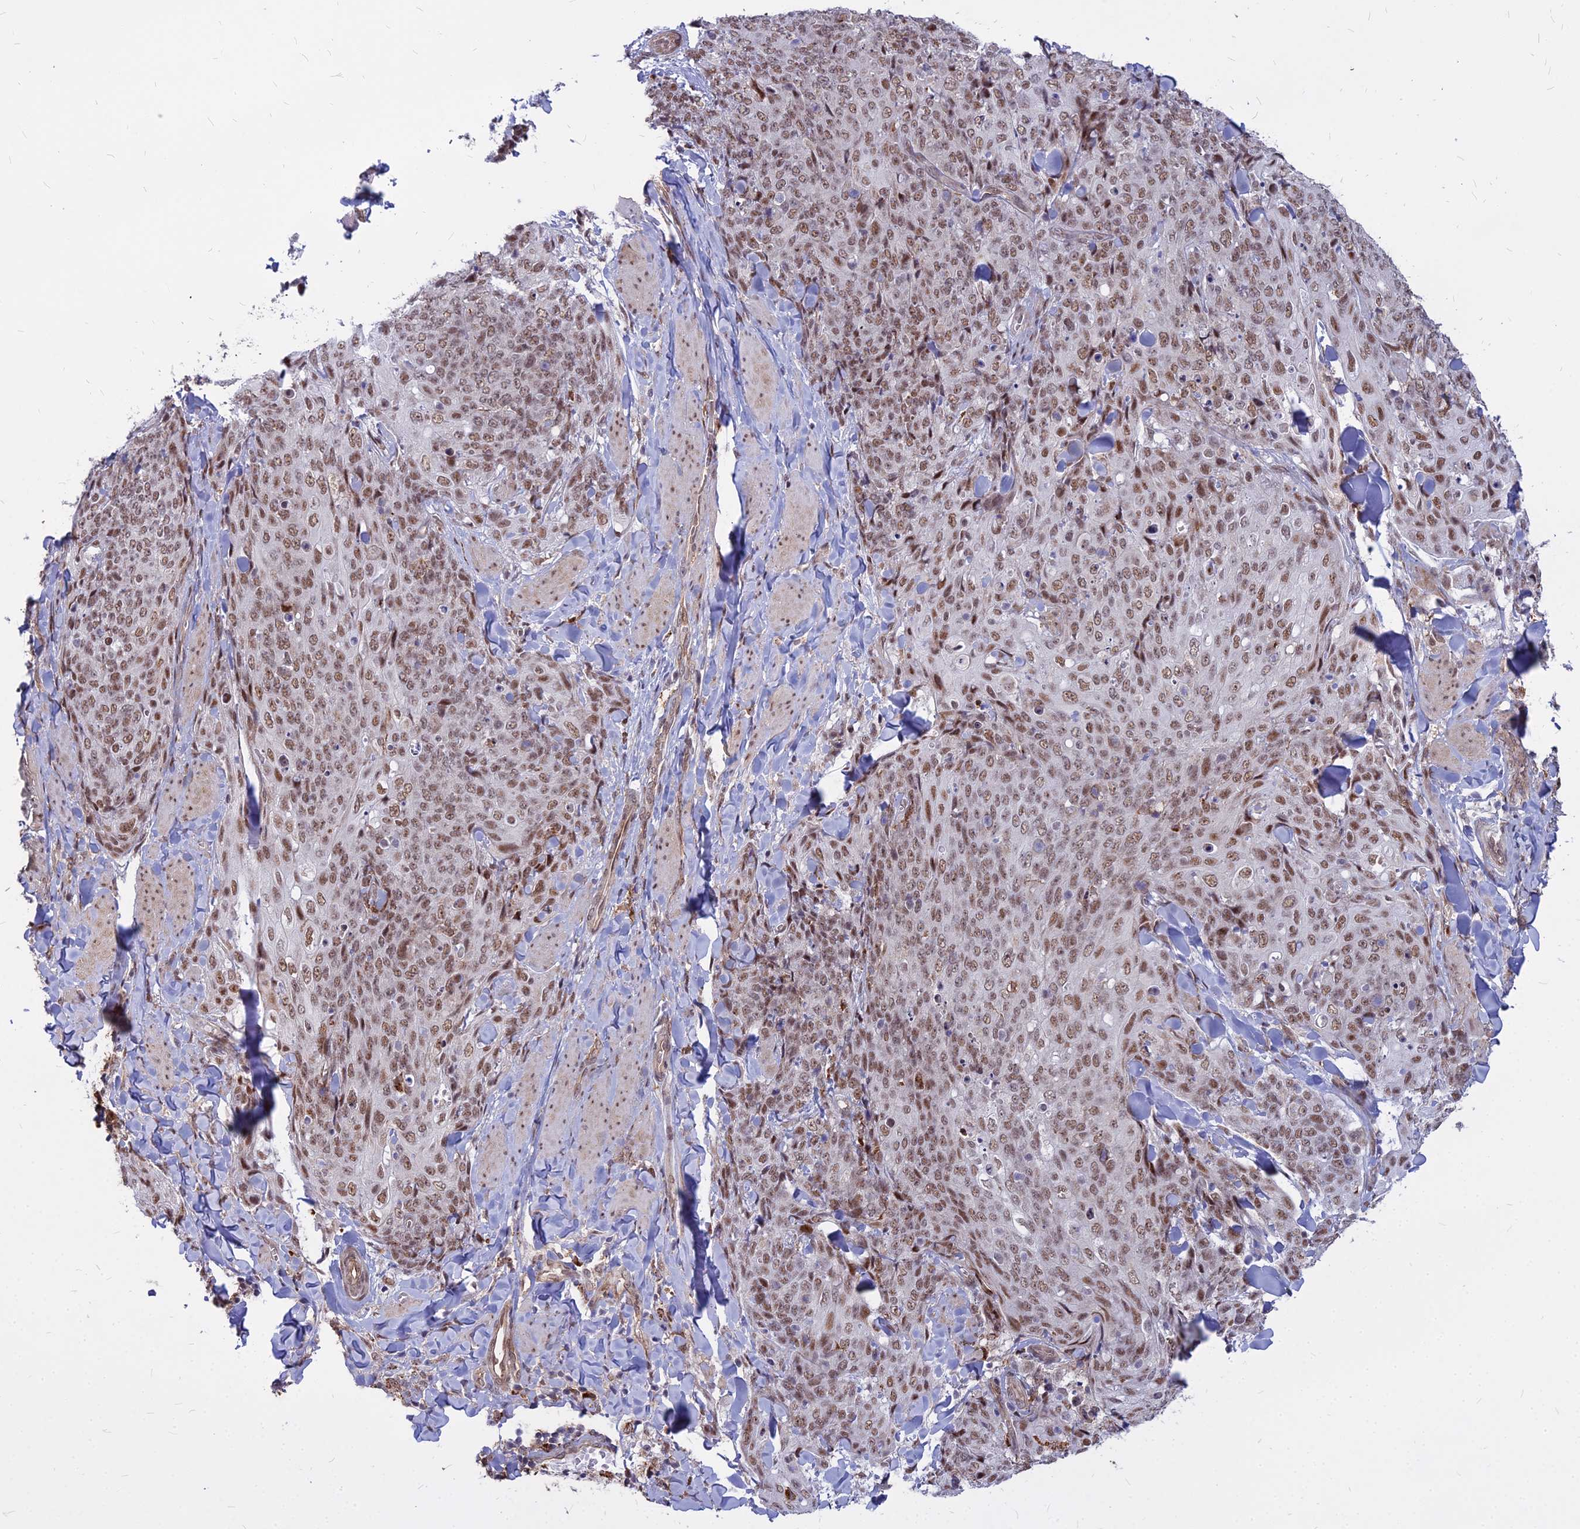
{"staining": {"intensity": "moderate", "quantity": ">75%", "location": "nuclear"}, "tissue": "skin cancer", "cell_type": "Tumor cells", "image_type": "cancer", "snomed": [{"axis": "morphology", "description": "Squamous cell carcinoma, NOS"}, {"axis": "topography", "description": "Skin"}, {"axis": "topography", "description": "Vulva"}], "caption": "There is medium levels of moderate nuclear expression in tumor cells of skin cancer (squamous cell carcinoma), as demonstrated by immunohistochemical staining (brown color).", "gene": "ALG10", "patient": {"sex": "female", "age": 85}}